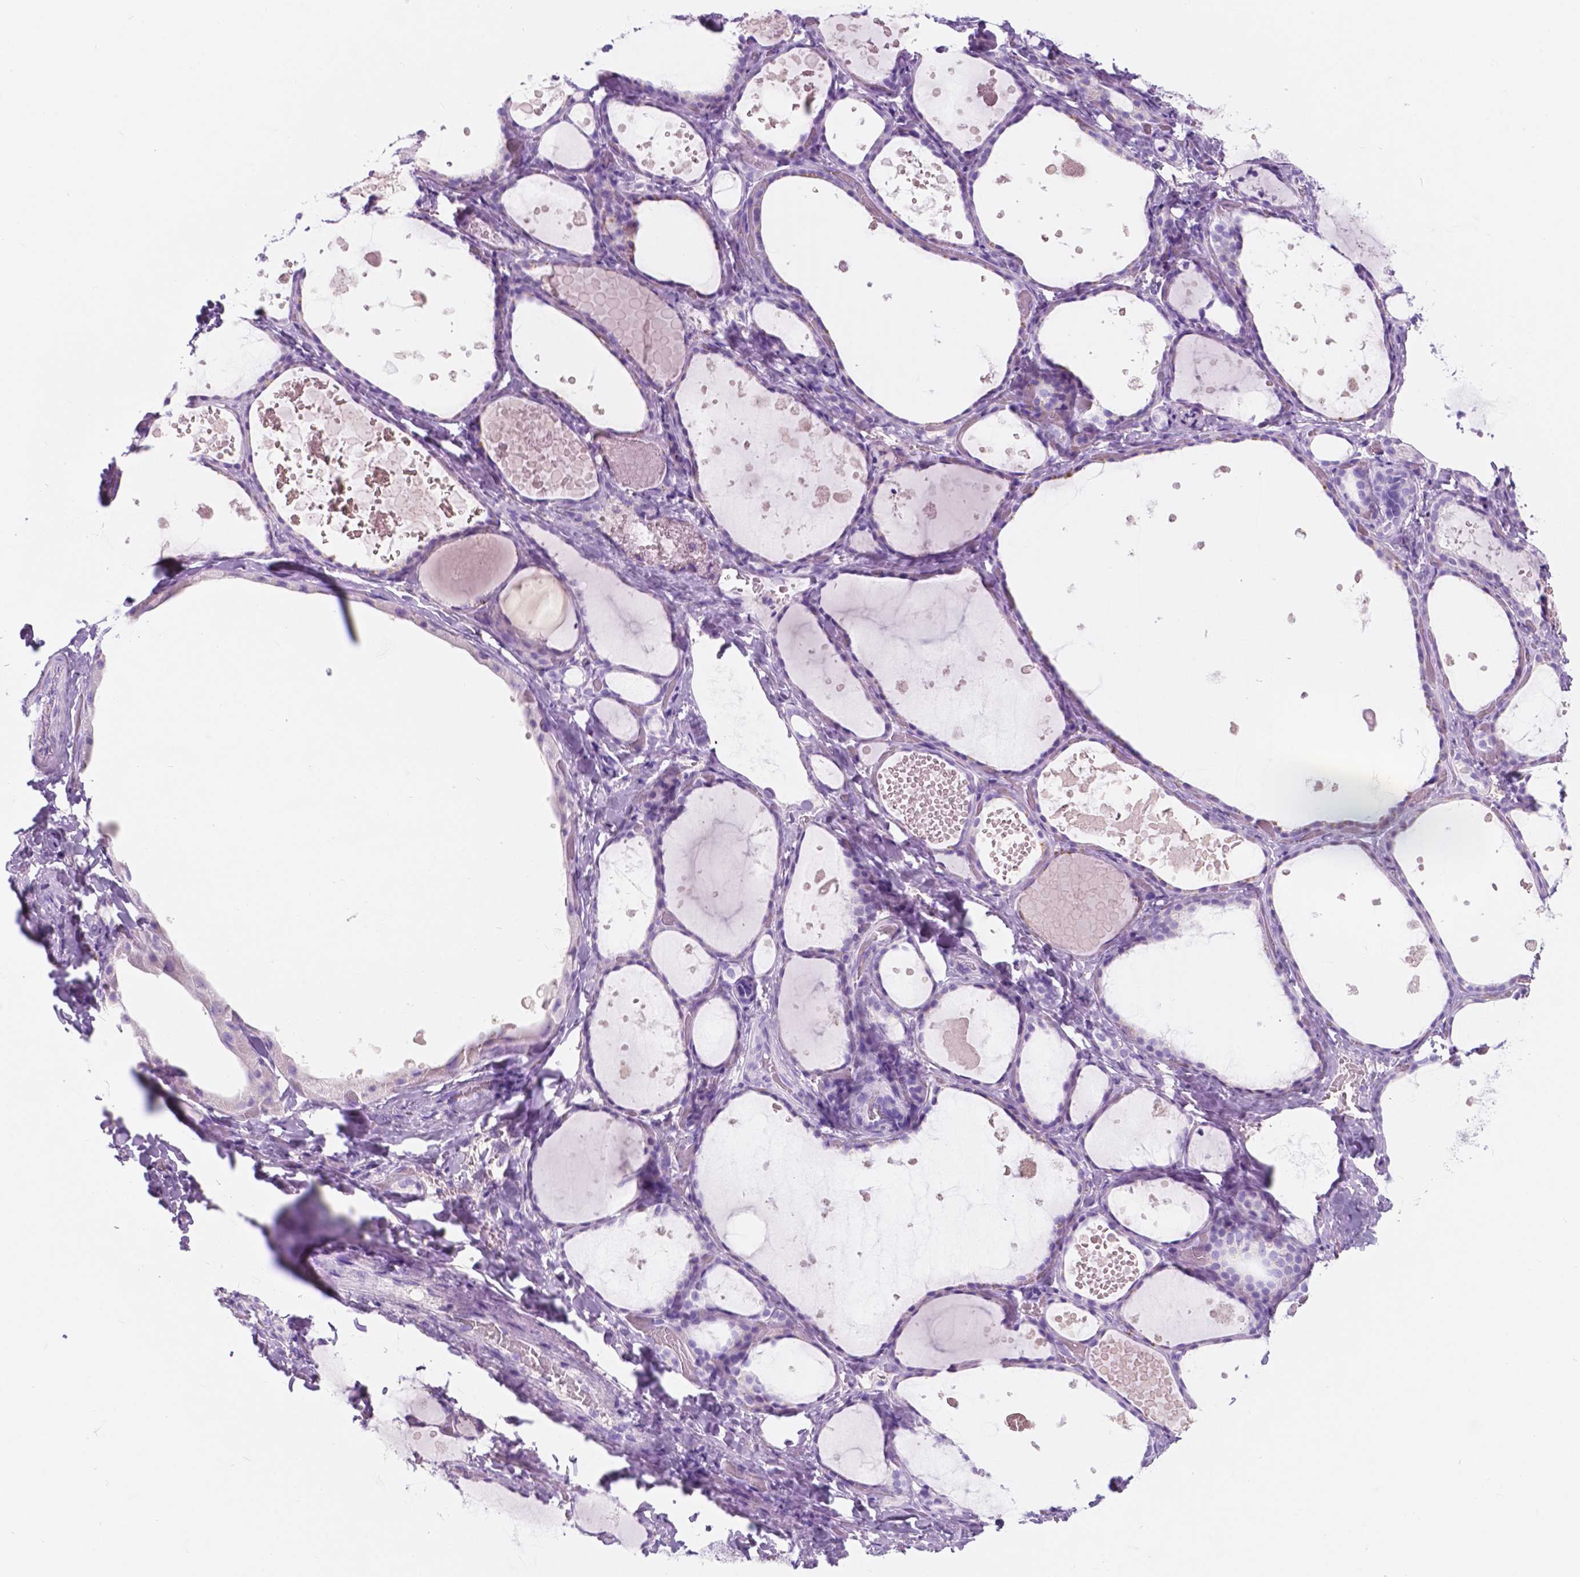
{"staining": {"intensity": "negative", "quantity": "none", "location": "none"}, "tissue": "thyroid gland", "cell_type": "Glandular cells", "image_type": "normal", "snomed": [{"axis": "morphology", "description": "Normal tissue, NOS"}, {"axis": "topography", "description": "Thyroid gland"}], "caption": "The IHC photomicrograph has no significant staining in glandular cells of thyroid gland. Brightfield microscopy of IHC stained with DAB (3,3'-diaminobenzidine) (brown) and hematoxylin (blue), captured at high magnification.", "gene": "CUZD1", "patient": {"sex": "female", "age": 56}}